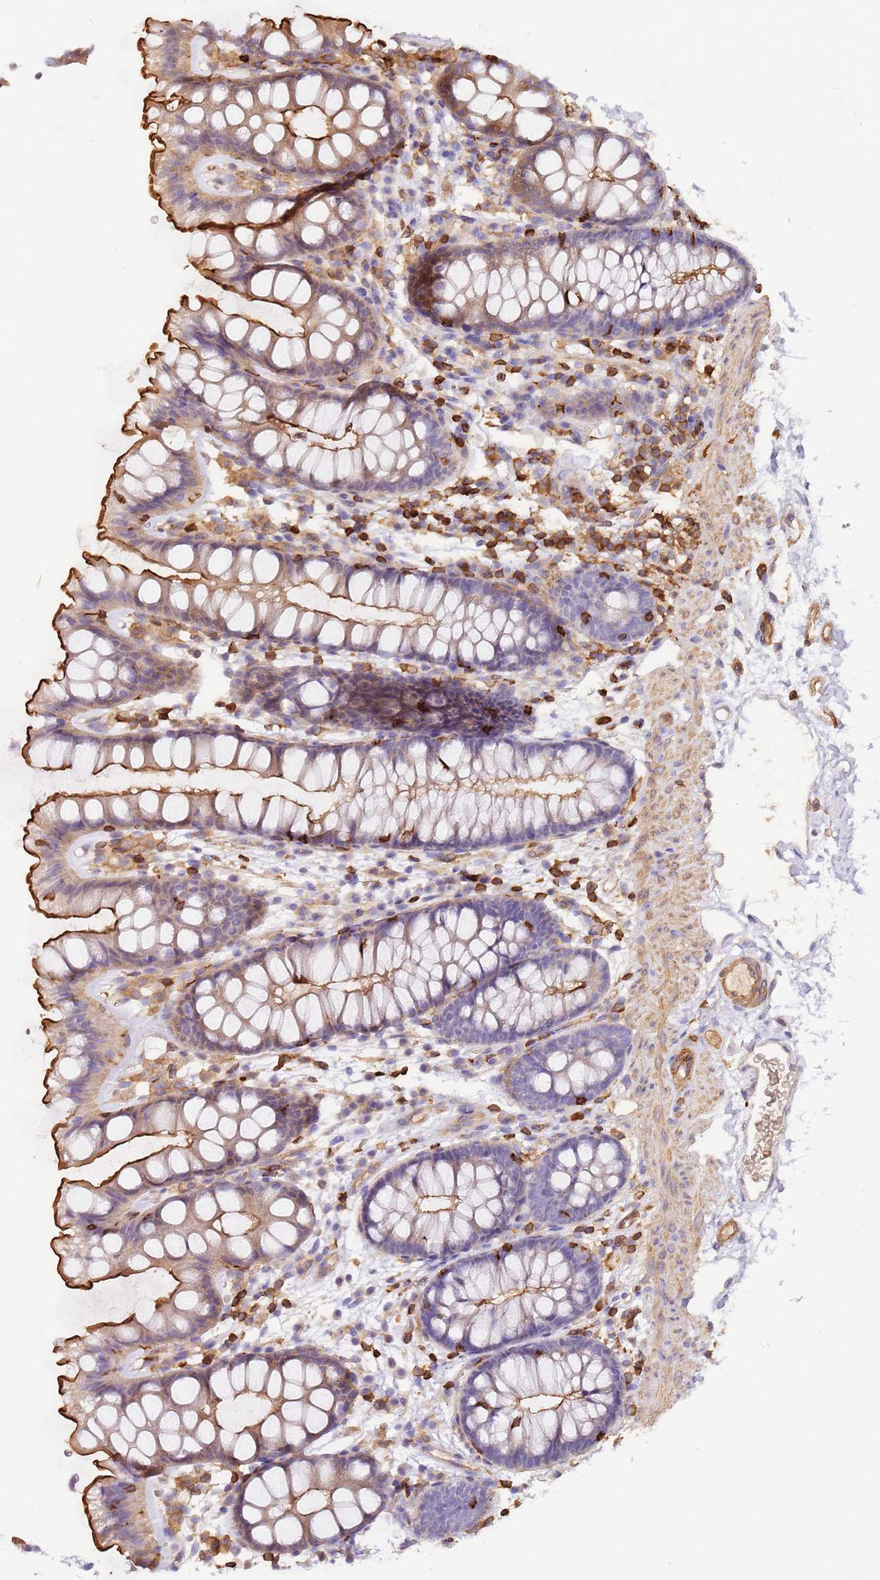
{"staining": {"intensity": "moderate", "quantity": ">75%", "location": "cytoplasmic/membranous"}, "tissue": "colon", "cell_type": "Endothelial cells", "image_type": "normal", "snomed": [{"axis": "morphology", "description": "Normal tissue, NOS"}, {"axis": "topography", "description": "Colon"}], "caption": "Immunohistochemical staining of unremarkable colon displays medium levels of moderate cytoplasmic/membranous staining in approximately >75% of endothelial cells. (Brightfield microscopy of DAB IHC at high magnification).", "gene": "OR6P1", "patient": {"sex": "female", "age": 62}}